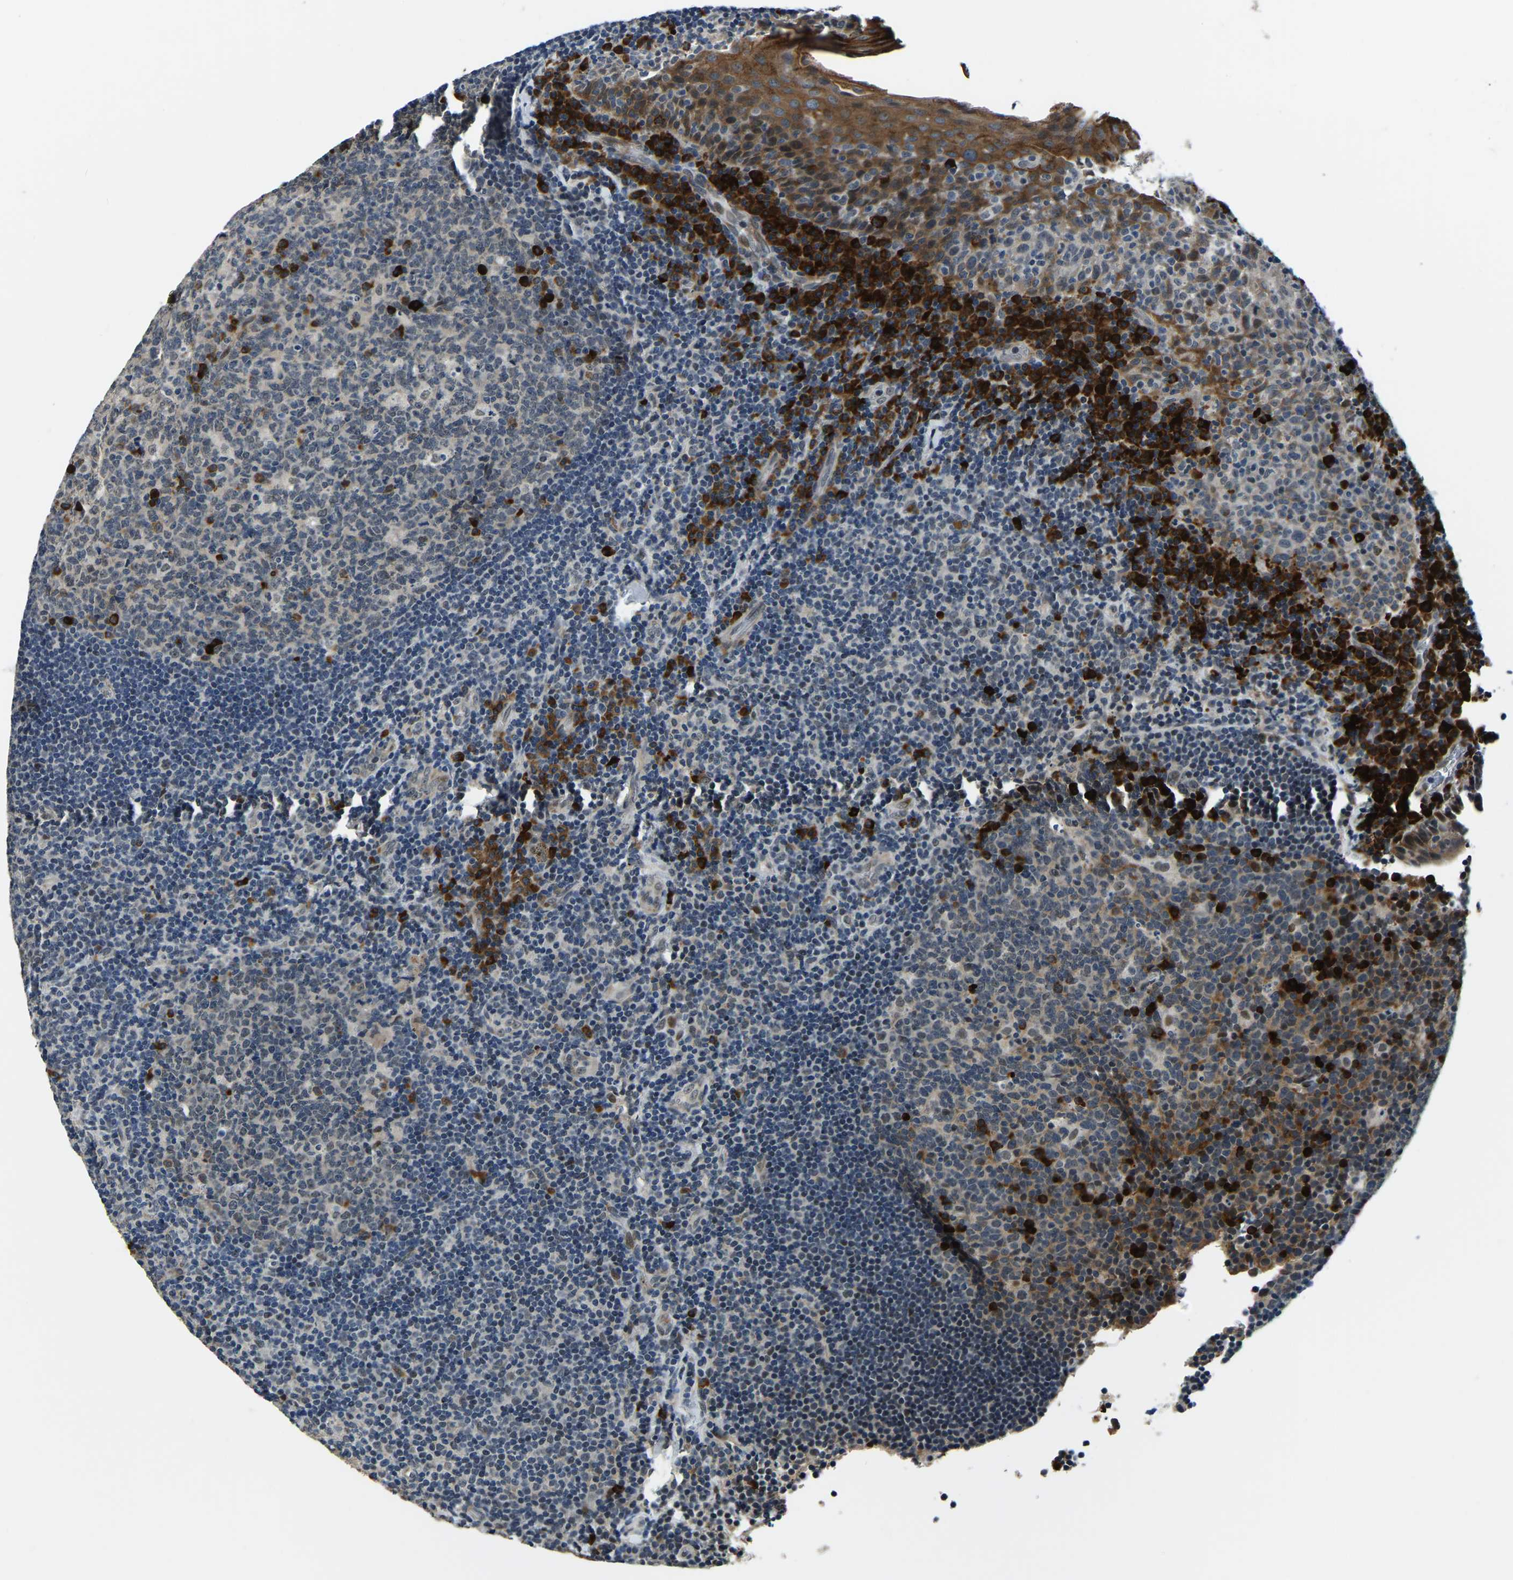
{"staining": {"intensity": "strong", "quantity": "<25%", "location": "cytoplasmic/membranous"}, "tissue": "tonsil", "cell_type": "Germinal center cells", "image_type": "normal", "snomed": [{"axis": "morphology", "description": "Normal tissue, NOS"}, {"axis": "topography", "description": "Tonsil"}], "caption": "High-power microscopy captured an immunohistochemistry (IHC) micrograph of normal tonsil, revealing strong cytoplasmic/membranous expression in approximately <25% of germinal center cells.", "gene": "ING2", "patient": {"sex": "male", "age": 17}}